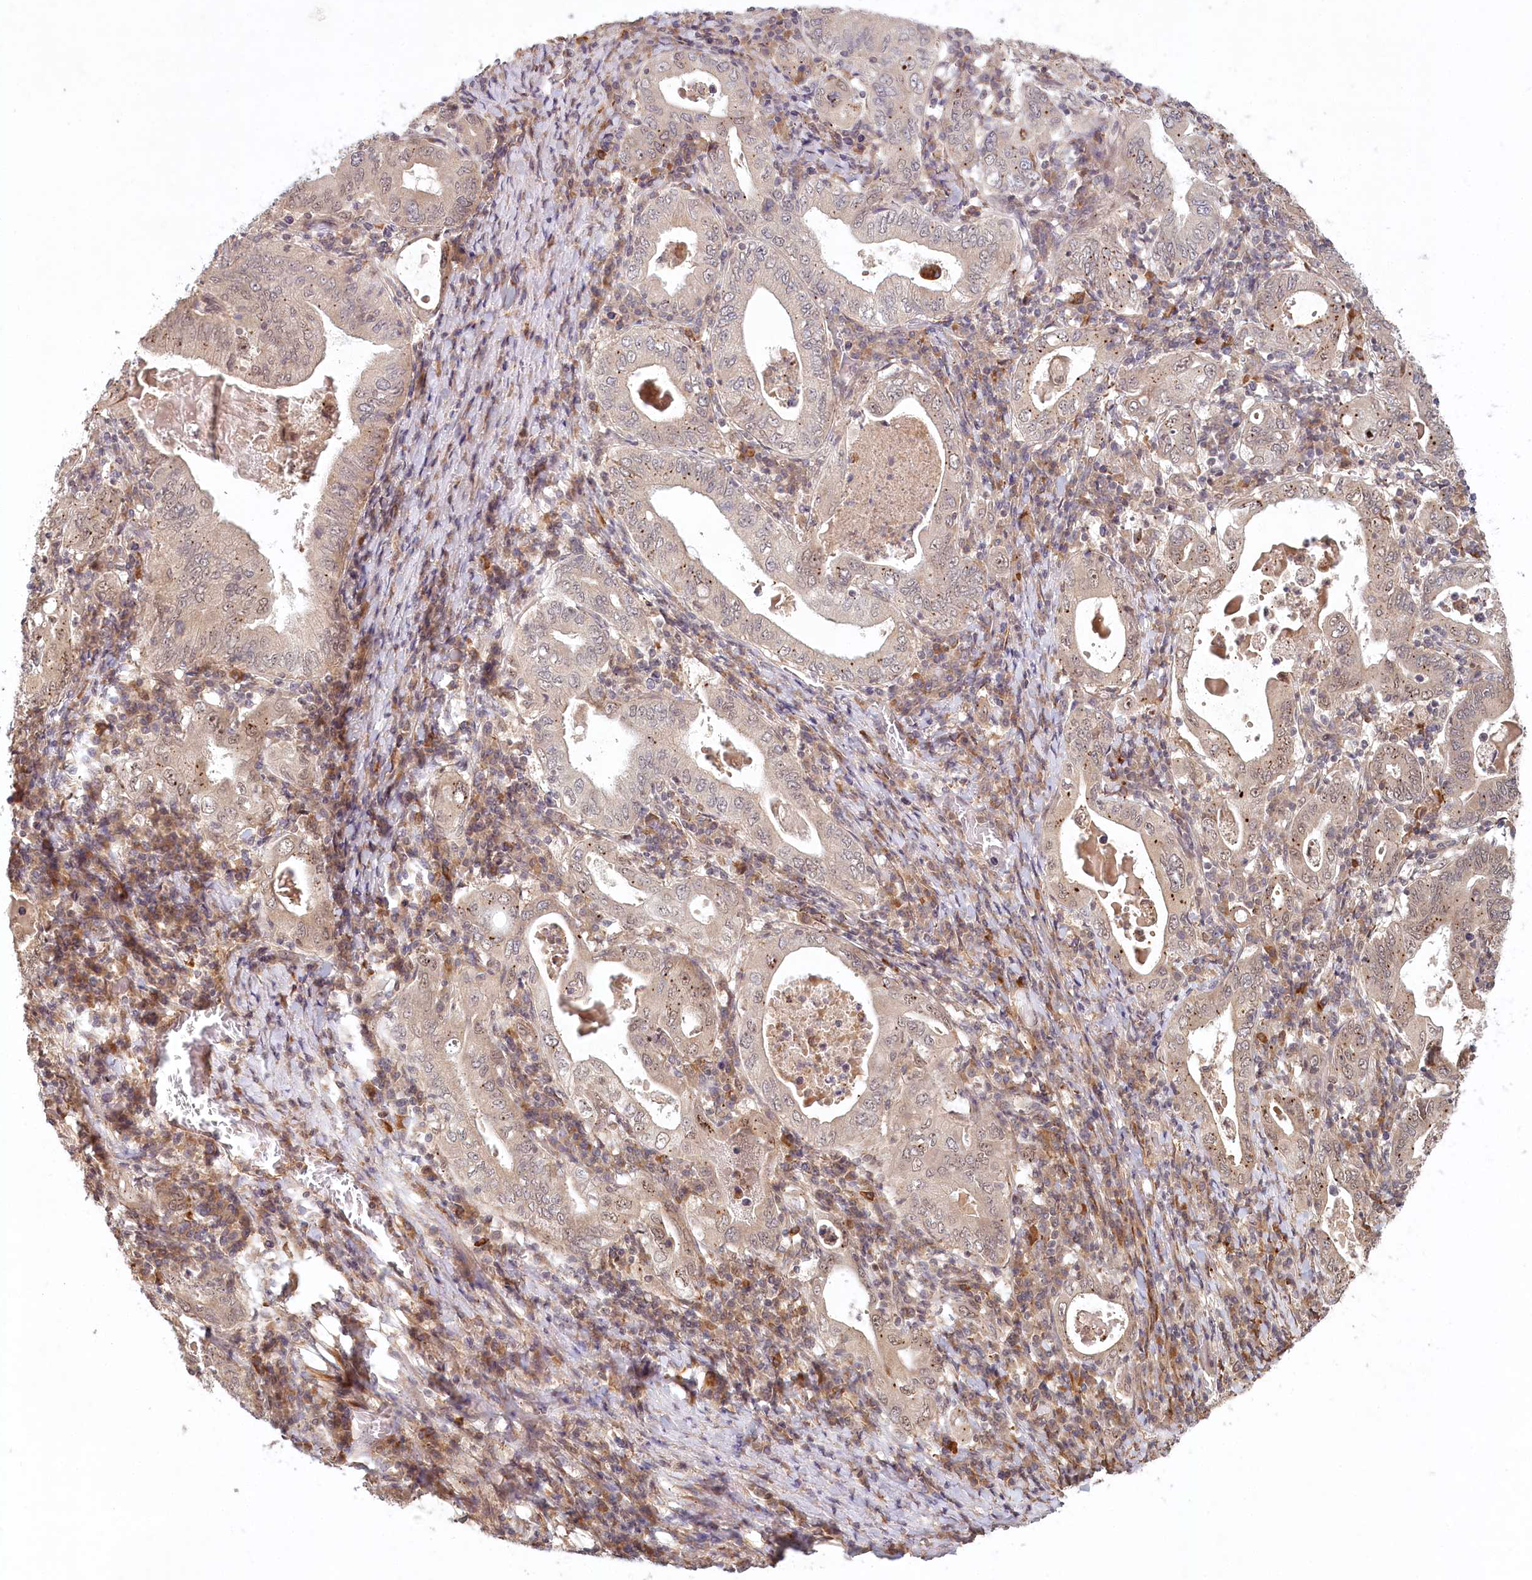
{"staining": {"intensity": "moderate", "quantity": "25%-75%", "location": "cytoplasmic/membranous"}, "tissue": "stomach cancer", "cell_type": "Tumor cells", "image_type": "cancer", "snomed": [{"axis": "morphology", "description": "Normal tissue, NOS"}, {"axis": "morphology", "description": "Adenocarcinoma, NOS"}, {"axis": "topography", "description": "Esophagus"}, {"axis": "topography", "description": "Stomach, upper"}, {"axis": "topography", "description": "Peripheral nerve tissue"}], "caption": "Tumor cells demonstrate medium levels of moderate cytoplasmic/membranous staining in about 25%-75% of cells in human adenocarcinoma (stomach).", "gene": "WAPL", "patient": {"sex": "male", "age": 62}}